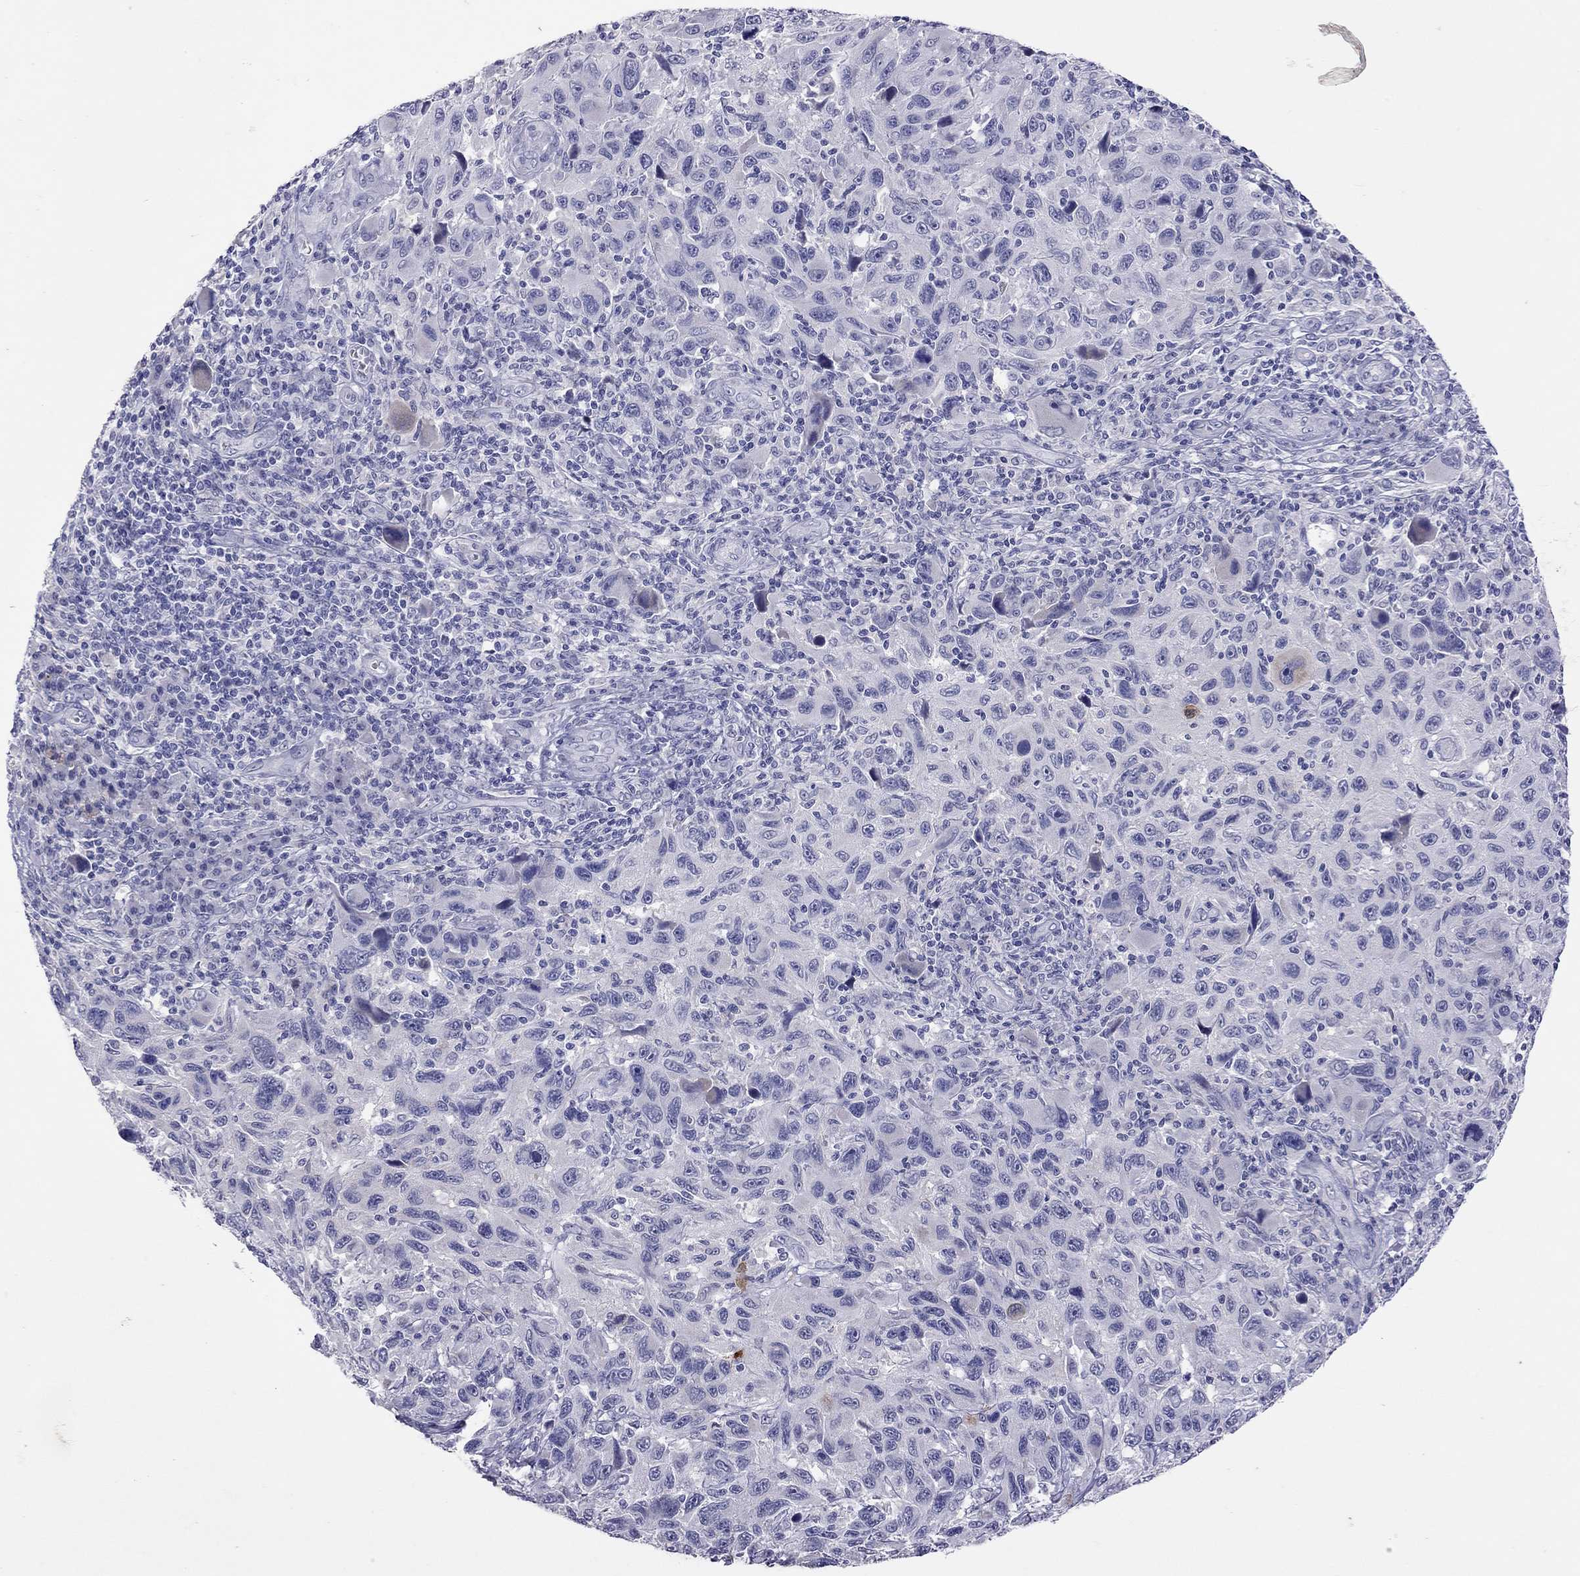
{"staining": {"intensity": "negative", "quantity": "none", "location": "none"}, "tissue": "melanoma", "cell_type": "Tumor cells", "image_type": "cancer", "snomed": [{"axis": "morphology", "description": "Malignant melanoma, NOS"}, {"axis": "topography", "description": "Skin"}], "caption": "Immunohistochemistry (IHC) histopathology image of melanoma stained for a protein (brown), which demonstrates no staining in tumor cells.", "gene": "SLAMF1", "patient": {"sex": "male", "age": 53}}